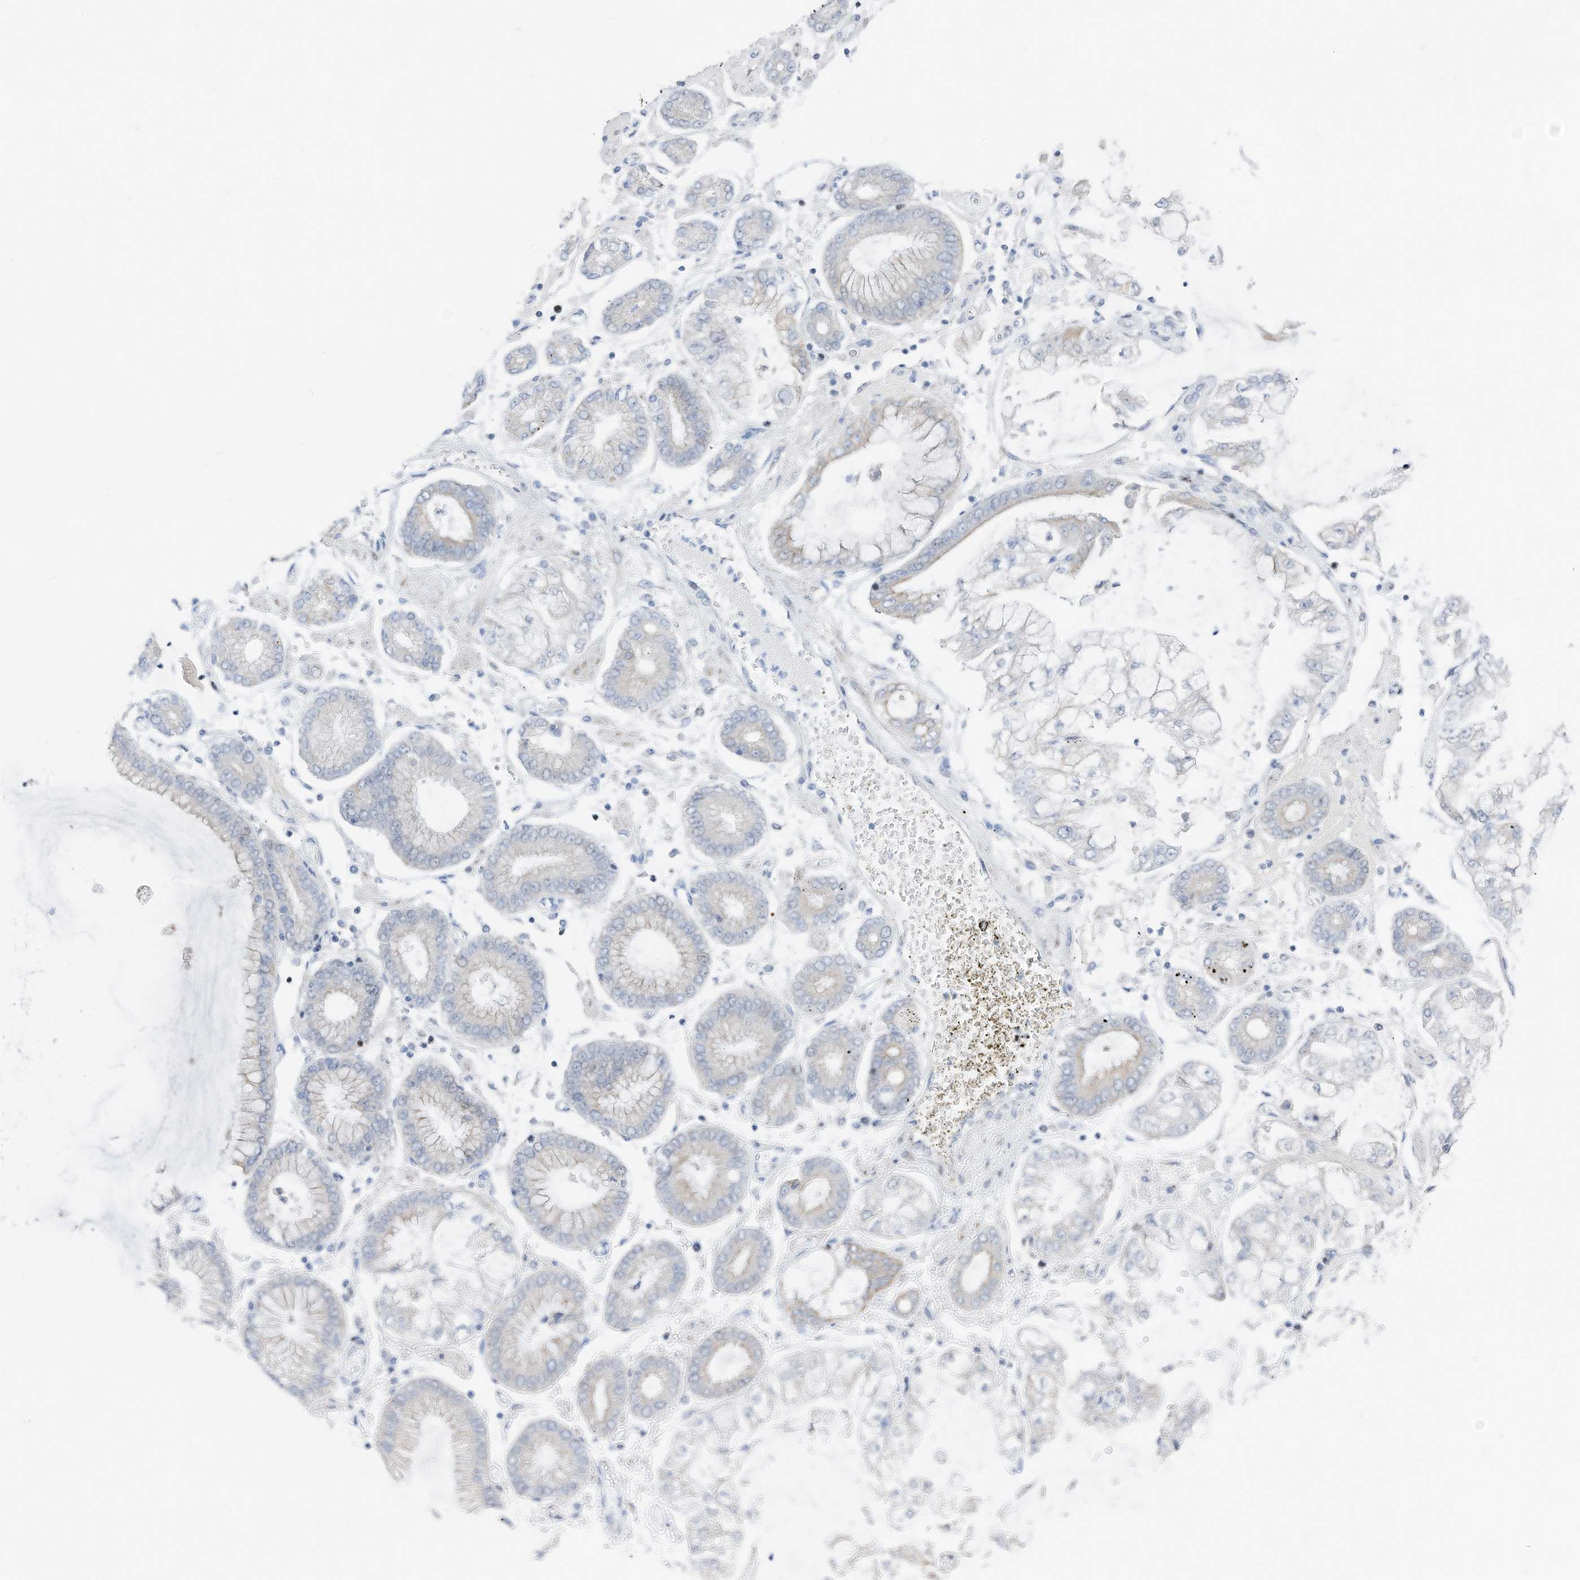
{"staining": {"intensity": "negative", "quantity": "none", "location": "none"}, "tissue": "stomach cancer", "cell_type": "Tumor cells", "image_type": "cancer", "snomed": [{"axis": "morphology", "description": "Adenocarcinoma, NOS"}, {"axis": "topography", "description": "Stomach"}], "caption": "Immunohistochemistry (IHC) image of neoplastic tissue: human stomach cancer stained with DAB displays no significant protein positivity in tumor cells.", "gene": "FRS3", "patient": {"sex": "male", "age": 76}}